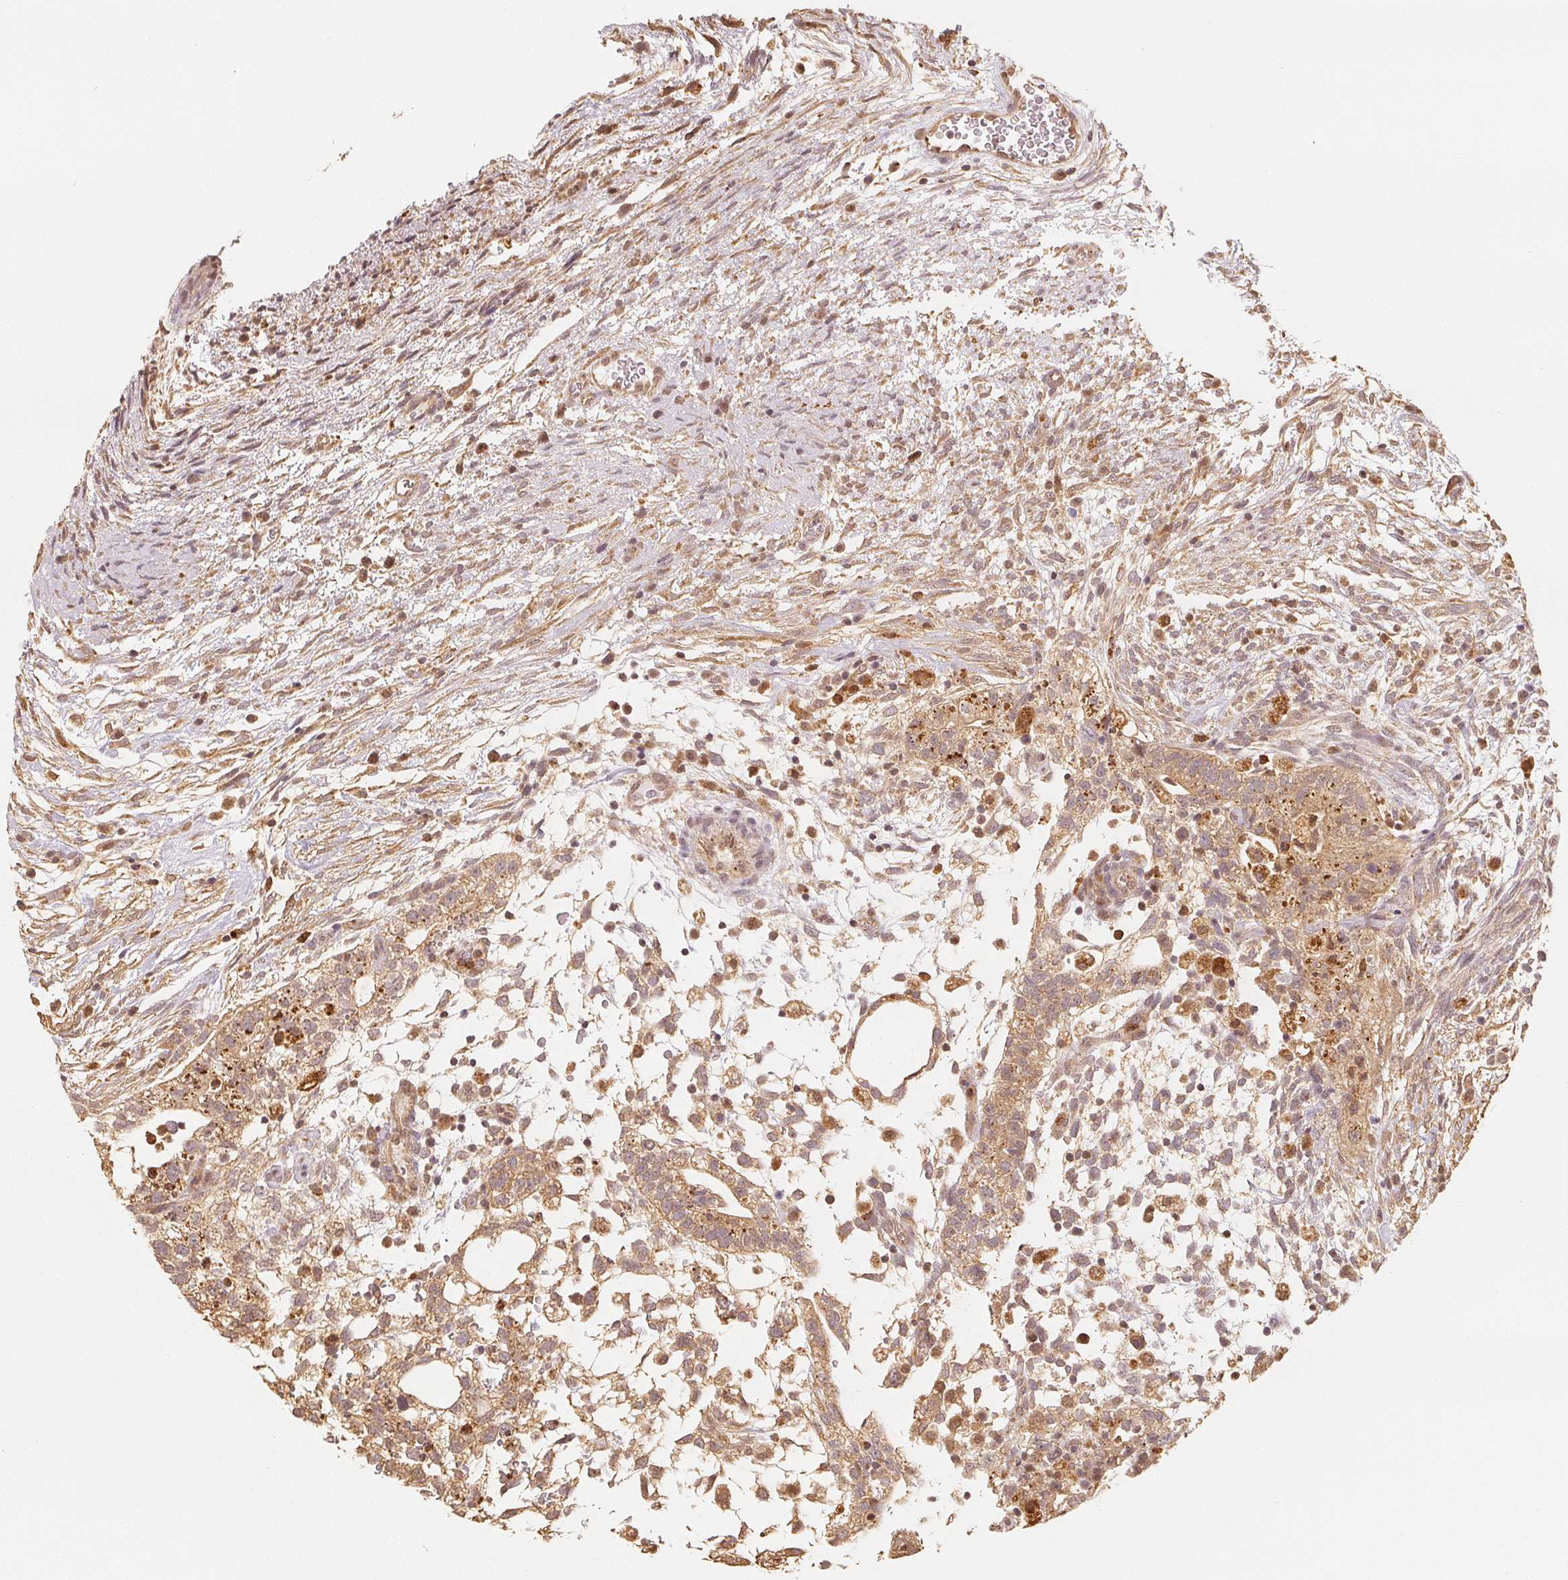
{"staining": {"intensity": "moderate", "quantity": ">75%", "location": "cytoplasmic/membranous"}, "tissue": "testis cancer", "cell_type": "Tumor cells", "image_type": "cancer", "snomed": [{"axis": "morphology", "description": "Carcinoma, Embryonal, NOS"}, {"axis": "topography", "description": "Testis"}], "caption": "This histopathology image exhibits IHC staining of testis cancer, with medium moderate cytoplasmic/membranous positivity in about >75% of tumor cells.", "gene": "GUSB", "patient": {"sex": "male", "age": 32}}